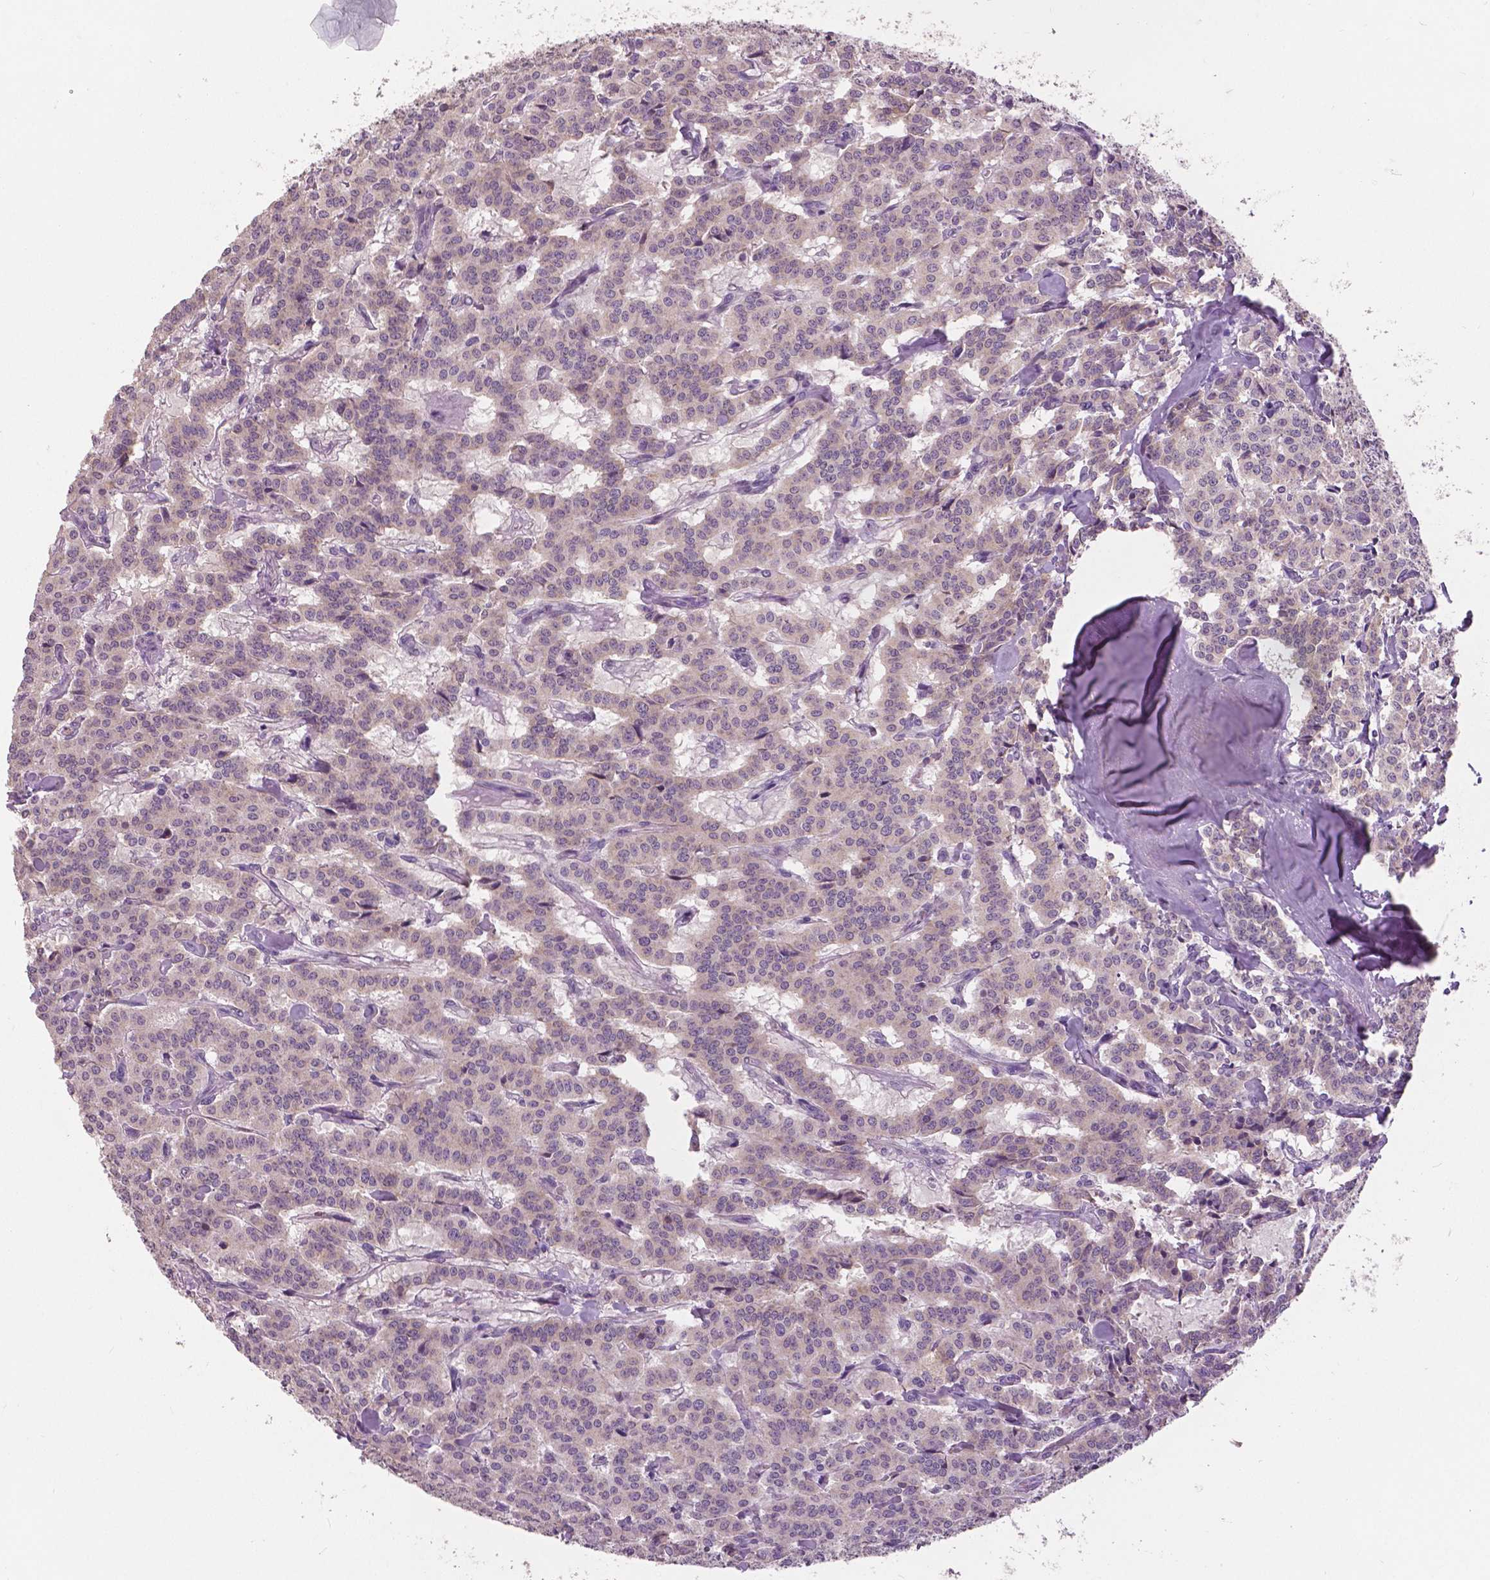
{"staining": {"intensity": "negative", "quantity": "none", "location": "none"}, "tissue": "carcinoid", "cell_type": "Tumor cells", "image_type": "cancer", "snomed": [{"axis": "morphology", "description": "Carcinoid, malignant, NOS"}, {"axis": "topography", "description": "Lung"}], "caption": "This is an IHC micrograph of malignant carcinoid. There is no staining in tumor cells.", "gene": "GRIN2A", "patient": {"sex": "female", "age": 46}}